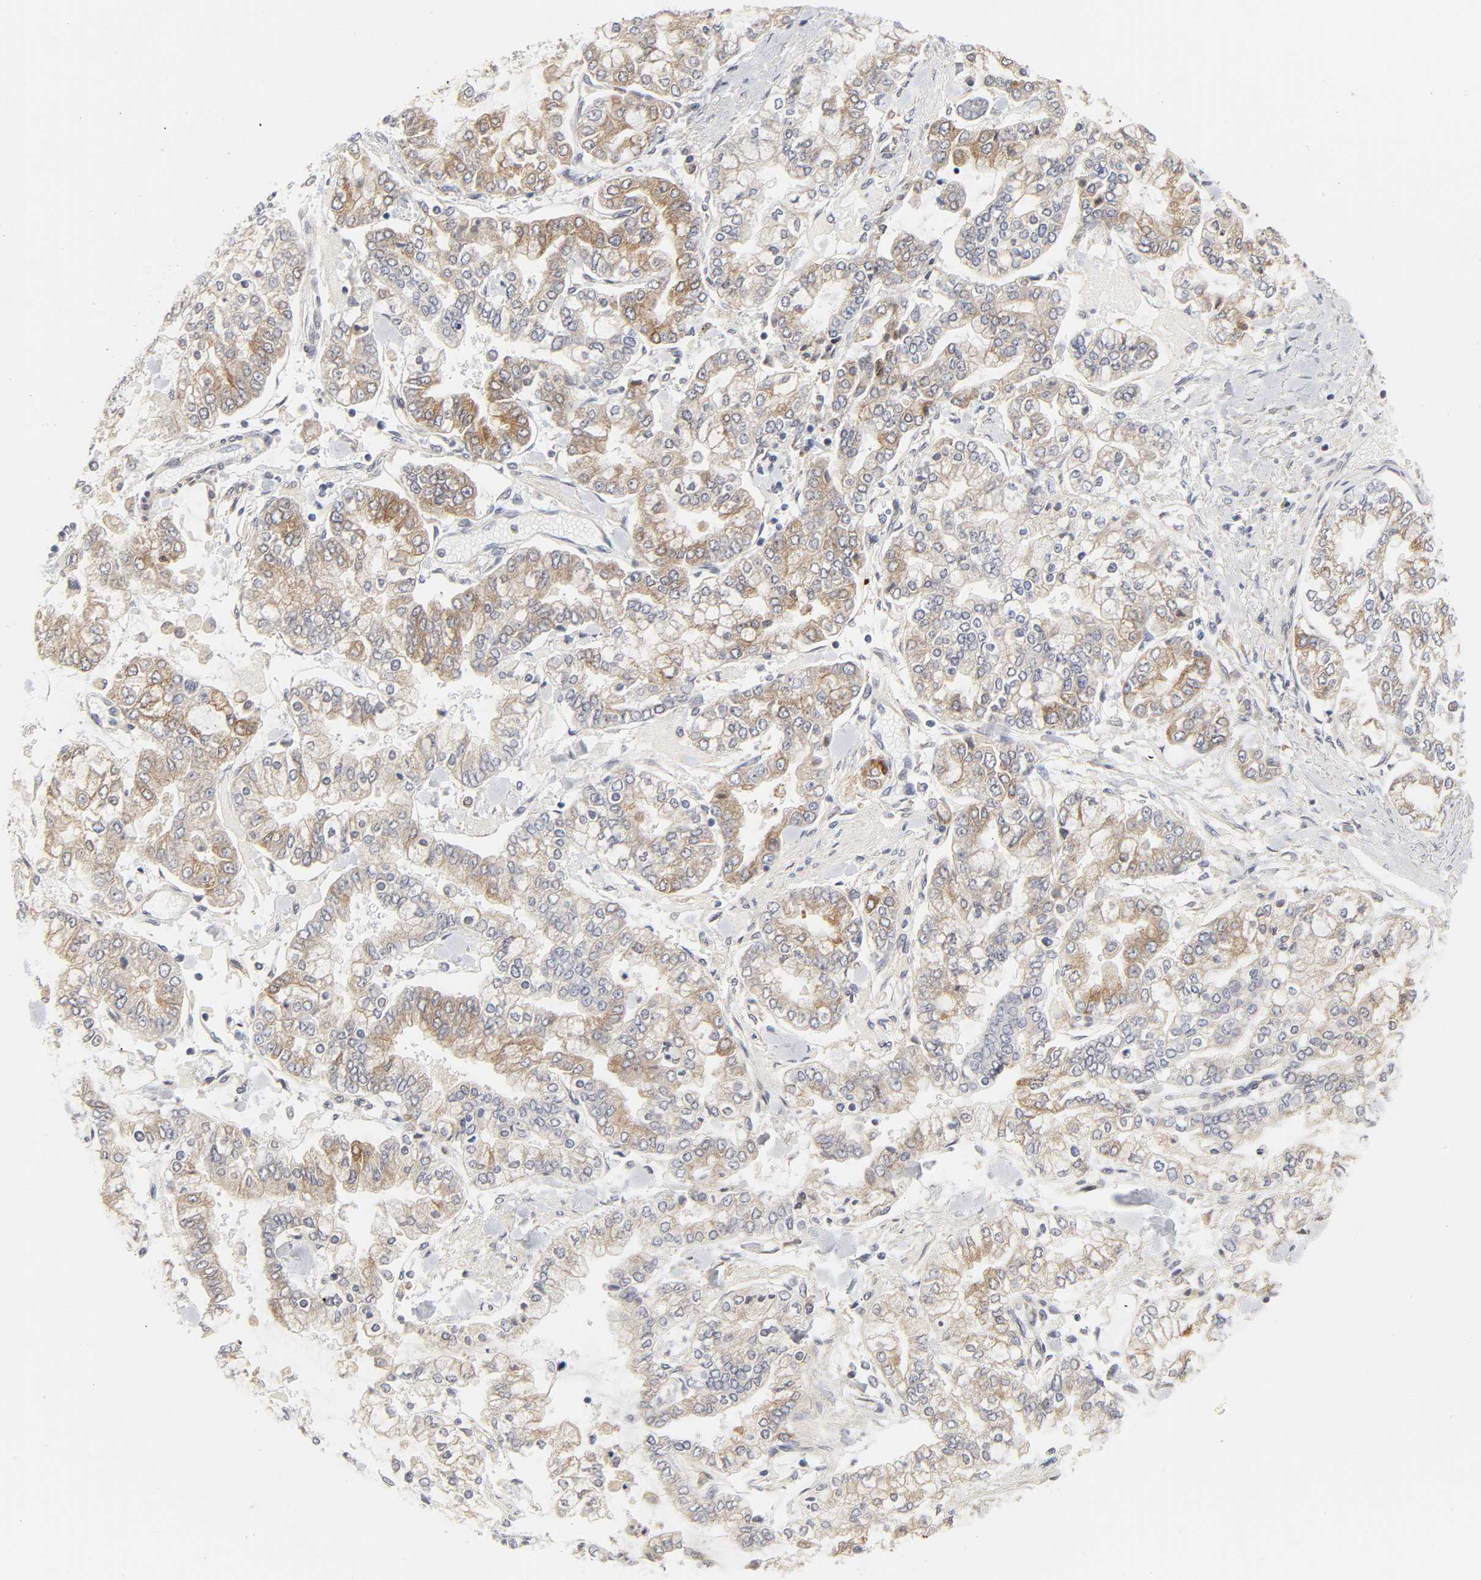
{"staining": {"intensity": "moderate", "quantity": ">75%", "location": "cytoplasmic/membranous"}, "tissue": "stomach cancer", "cell_type": "Tumor cells", "image_type": "cancer", "snomed": [{"axis": "morphology", "description": "Normal tissue, NOS"}, {"axis": "morphology", "description": "Adenocarcinoma, NOS"}, {"axis": "topography", "description": "Stomach, upper"}, {"axis": "topography", "description": "Stomach"}], "caption": "High-magnification brightfield microscopy of stomach cancer (adenocarcinoma) stained with DAB (brown) and counterstained with hematoxylin (blue). tumor cells exhibit moderate cytoplasmic/membranous staining is identified in approximately>75% of cells. (Brightfield microscopy of DAB IHC at high magnification).", "gene": "POR", "patient": {"sex": "male", "age": 76}}